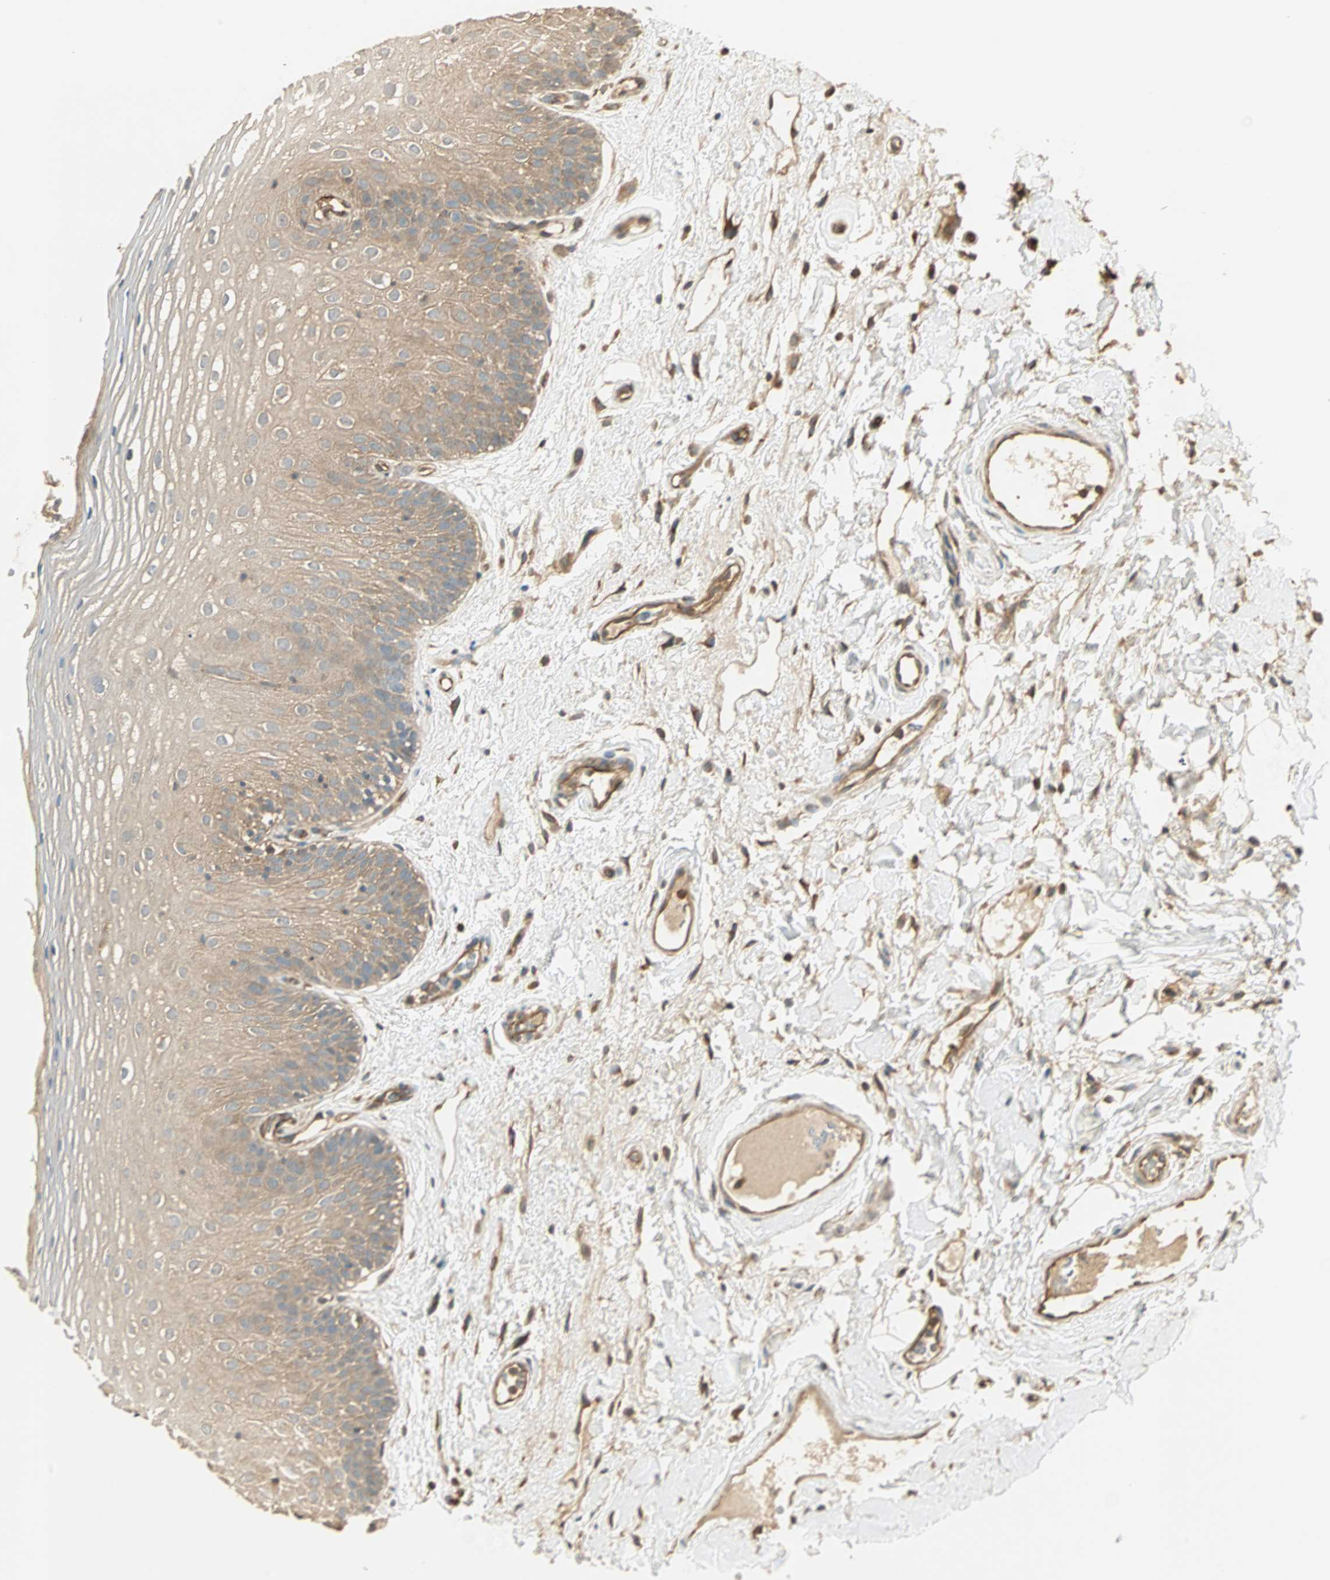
{"staining": {"intensity": "weak", "quantity": ">75%", "location": "cytoplasmic/membranous"}, "tissue": "oral mucosa", "cell_type": "Squamous epithelial cells", "image_type": "normal", "snomed": [{"axis": "morphology", "description": "Normal tissue, NOS"}, {"axis": "morphology", "description": "Squamous cell carcinoma, NOS"}, {"axis": "topography", "description": "Skeletal muscle"}, {"axis": "topography", "description": "Oral tissue"}], "caption": "Immunohistochemistry micrograph of benign oral mucosa: human oral mucosa stained using immunohistochemistry (IHC) reveals low levels of weak protein expression localized specifically in the cytoplasmic/membranous of squamous epithelial cells, appearing as a cytoplasmic/membranous brown color.", "gene": "GALK1", "patient": {"sex": "male", "age": 71}}